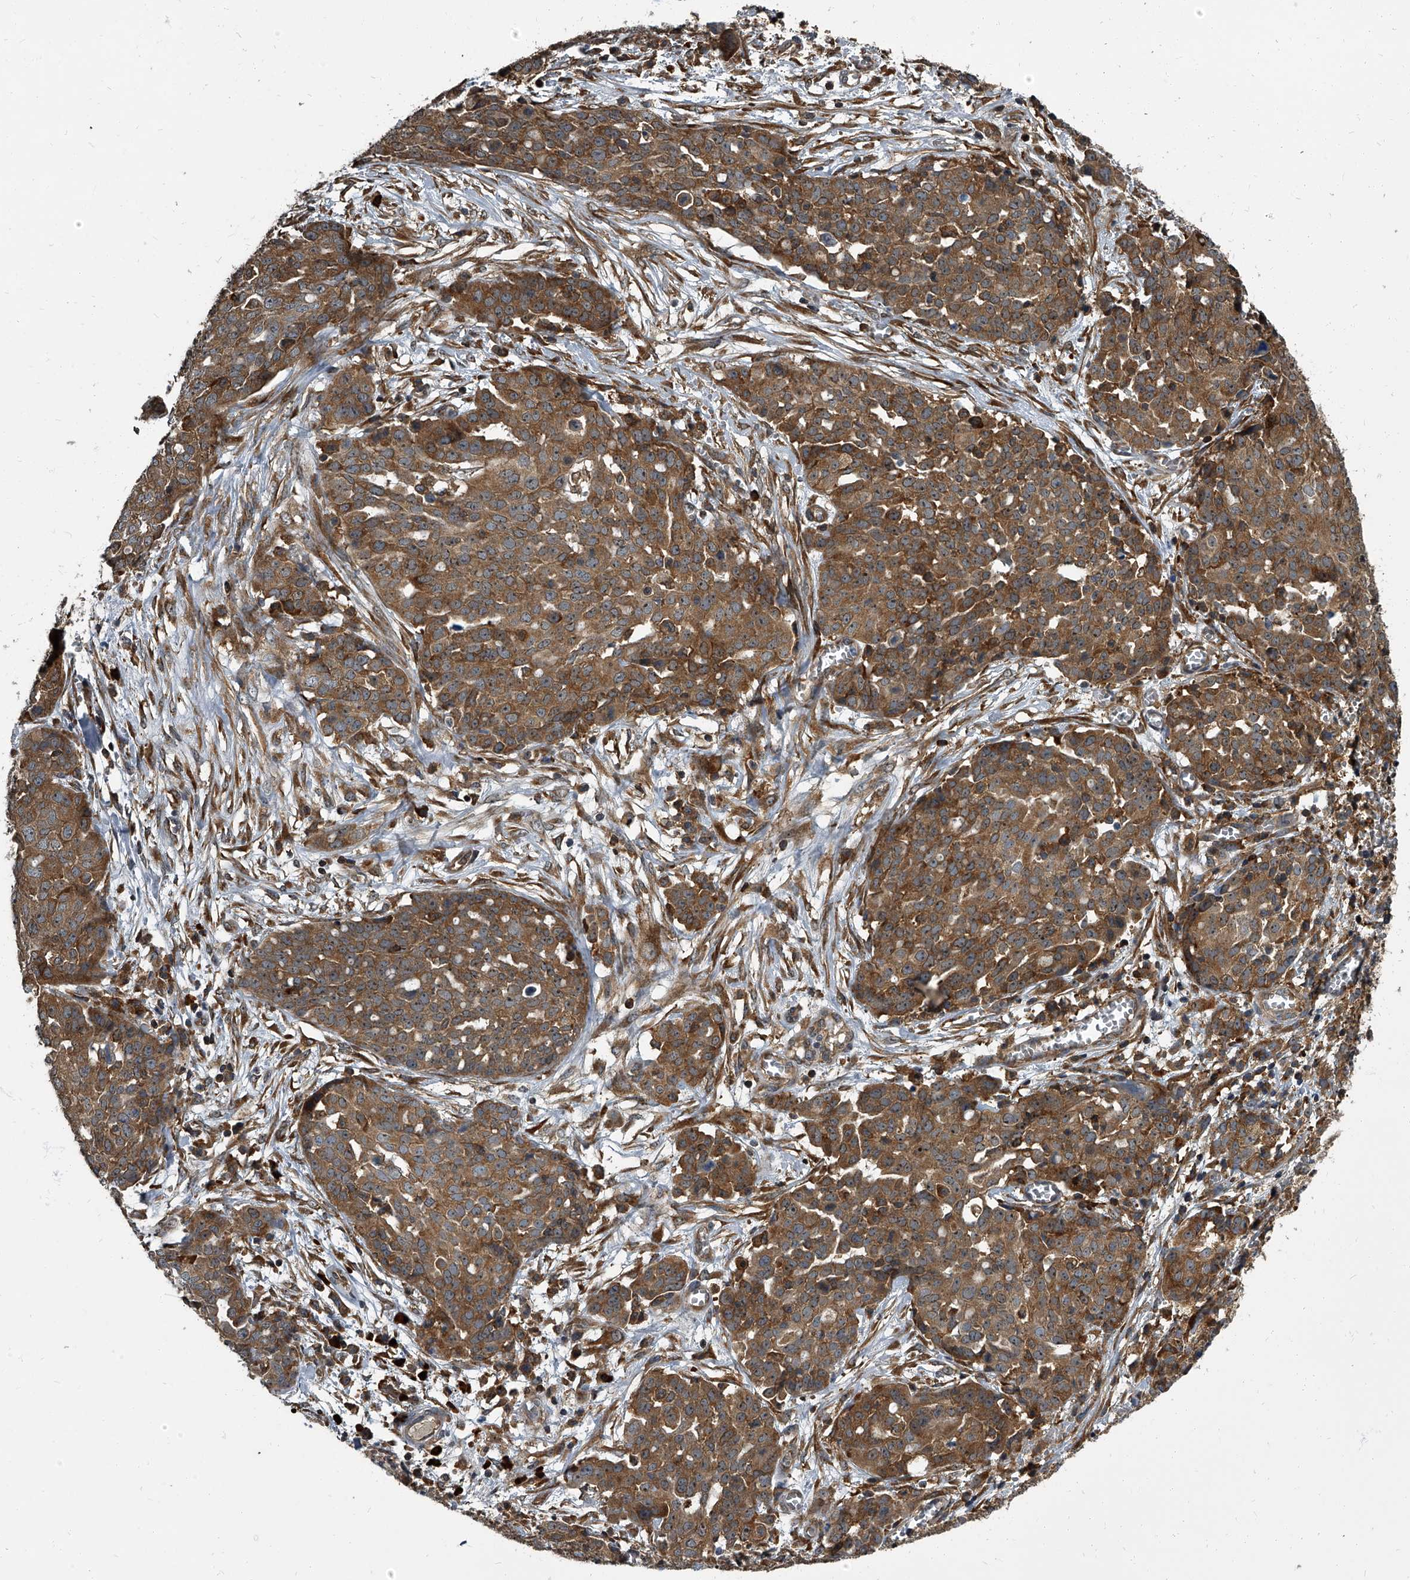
{"staining": {"intensity": "moderate", "quantity": ">75%", "location": "cytoplasmic/membranous"}, "tissue": "ovarian cancer", "cell_type": "Tumor cells", "image_type": "cancer", "snomed": [{"axis": "morphology", "description": "Cystadenocarcinoma, serous, NOS"}, {"axis": "topography", "description": "Soft tissue"}, {"axis": "topography", "description": "Ovary"}], "caption": "Ovarian cancer stained with a brown dye exhibits moderate cytoplasmic/membranous positive staining in about >75% of tumor cells.", "gene": "CDV3", "patient": {"sex": "female", "age": 57}}